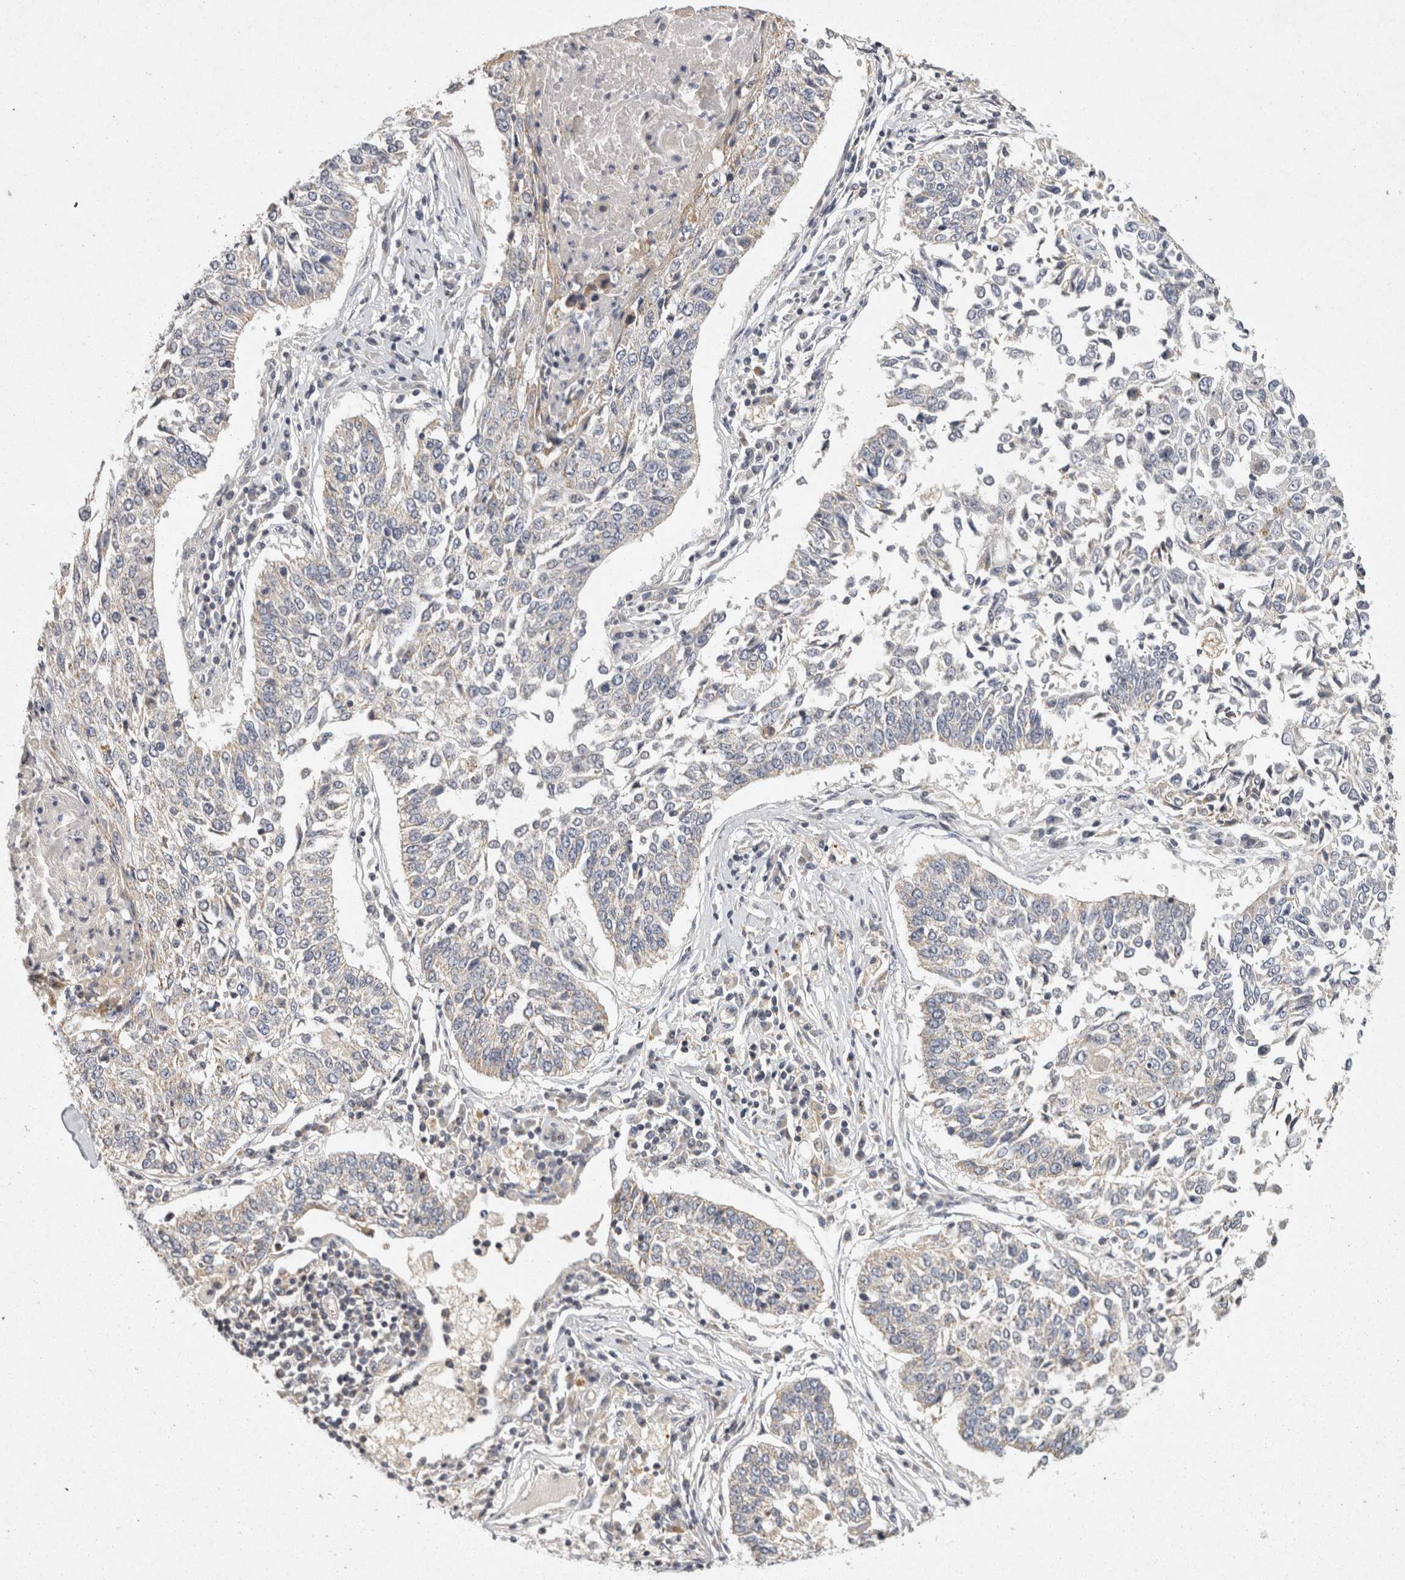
{"staining": {"intensity": "weak", "quantity": "<25%", "location": "cytoplasmic/membranous"}, "tissue": "lung cancer", "cell_type": "Tumor cells", "image_type": "cancer", "snomed": [{"axis": "morphology", "description": "Normal tissue, NOS"}, {"axis": "morphology", "description": "Squamous cell carcinoma, NOS"}, {"axis": "topography", "description": "Cartilage tissue"}, {"axis": "topography", "description": "Lung"}, {"axis": "topography", "description": "Peripheral nerve tissue"}], "caption": "IHC of human squamous cell carcinoma (lung) demonstrates no positivity in tumor cells. (Stains: DAB (3,3'-diaminobenzidine) IHC with hematoxylin counter stain, Microscopy: brightfield microscopy at high magnification).", "gene": "ACAT2", "patient": {"sex": "female", "age": 49}}